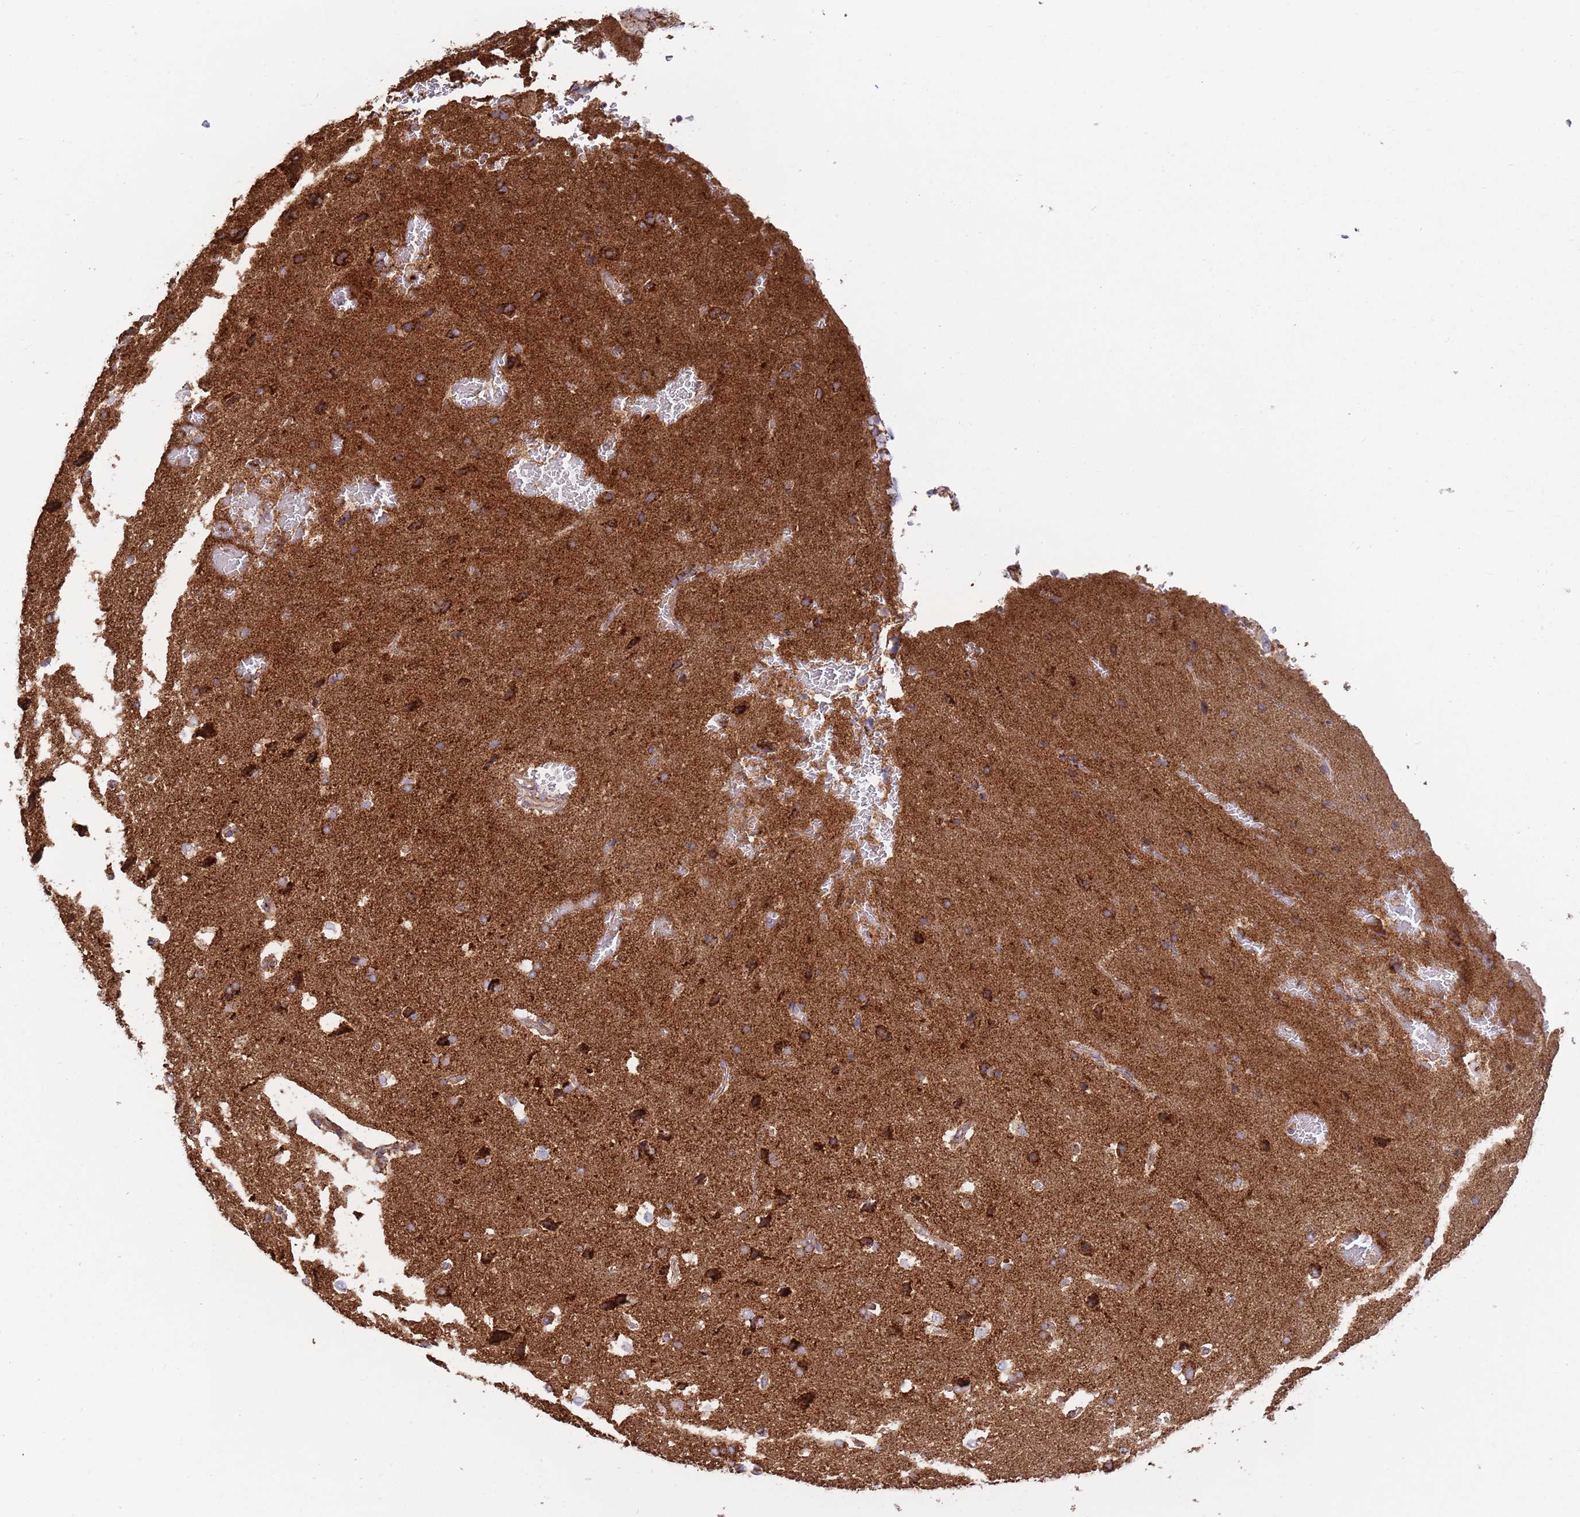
{"staining": {"intensity": "strong", "quantity": "<25%", "location": "cytoplasmic/membranous"}, "tissue": "glioma", "cell_type": "Tumor cells", "image_type": "cancer", "snomed": [{"axis": "morphology", "description": "Glioma, malignant, High grade"}, {"axis": "topography", "description": "Brain"}], "caption": "Human glioma stained for a protein (brown) demonstrates strong cytoplasmic/membranous positive positivity in approximately <25% of tumor cells.", "gene": "ATP5PD", "patient": {"sex": "female", "age": 58}}